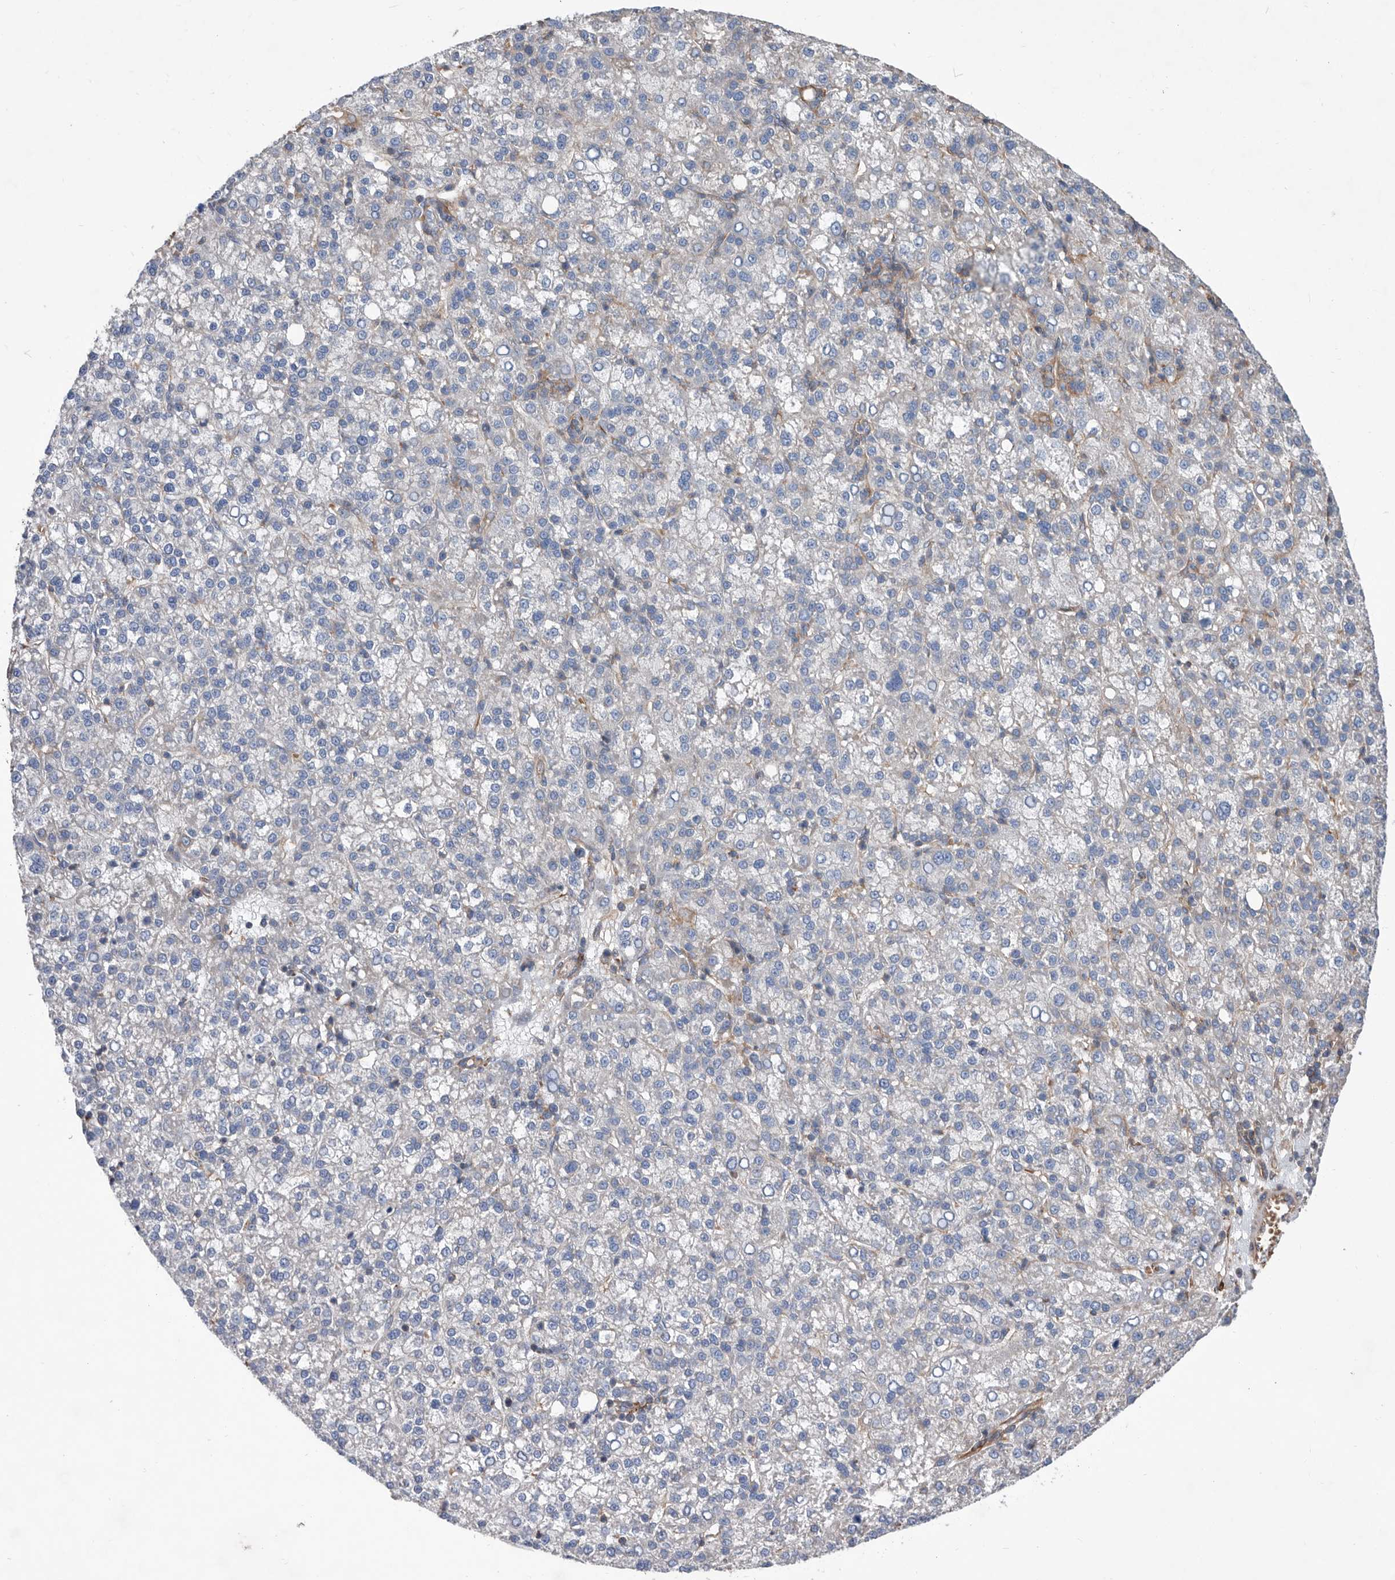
{"staining": {"intensity": "negative", "quantity": "none", "location": "none"}, "tissue": "liver cancer", "cell_type": "Tumor cells", "image_type": "cancer", "snomed": [{"axis": "morphology", "description": "Carcinoma, Hepatocellular, NOS"}, {"axis": "topography", "description": "Liver"}], "caption": "Liver hepatocellular carcinoma was stained to show a protein in brown. There is no significant expression in tumor cells. Nuclei are stained in blue.", "gene": "ATP13A3", "patient": {"sex": "female", "age": 58}}